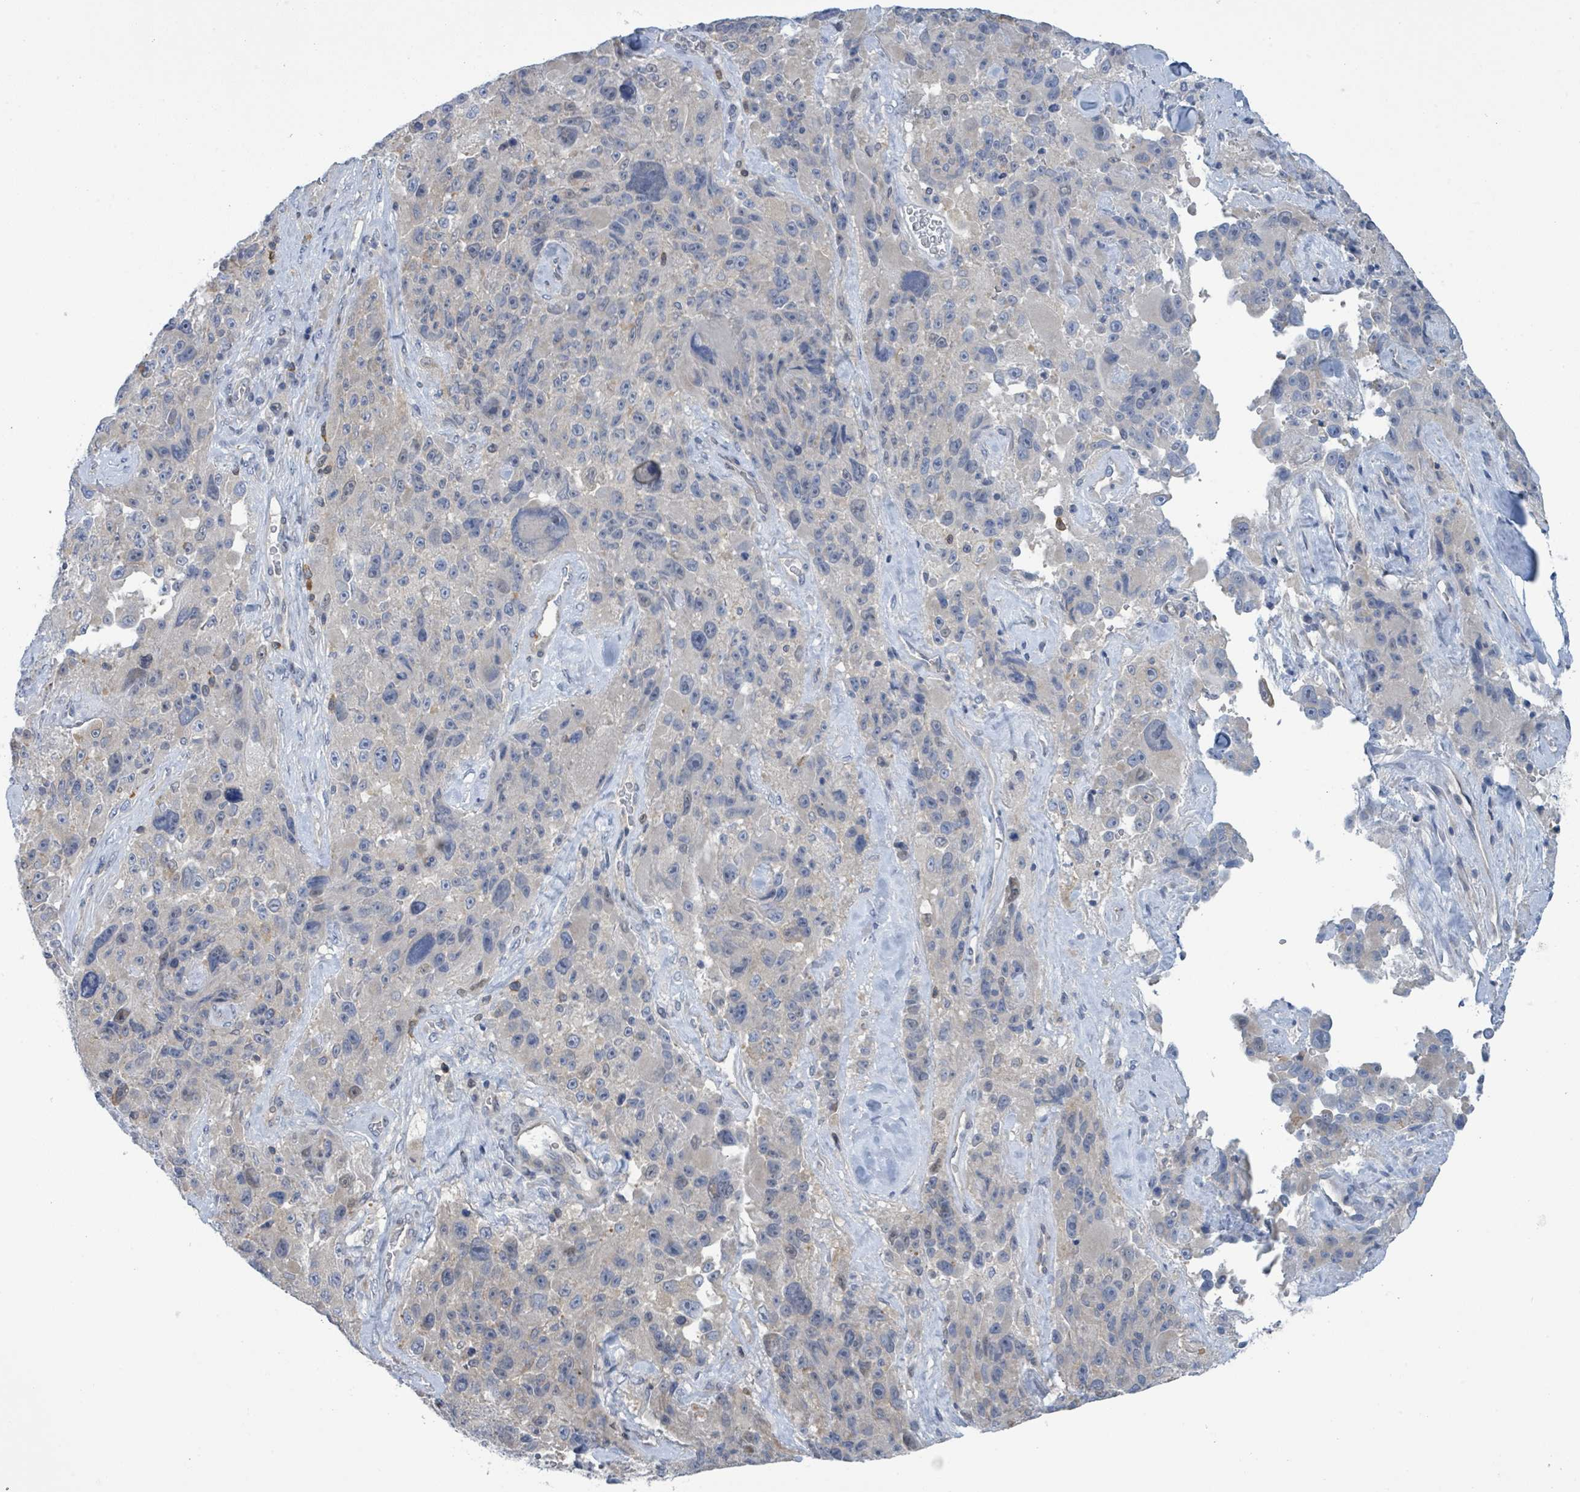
{"staining": {"intensity": "negative", "quantity": "none", "location": "none"}, "tissue": "melanoma", "cell_type": "Tumor cells", "image_type": "cancer", "snomed": [{"axis": "morphology", "description": "Malignant melanoma, Metastatic site"}, {"axis": "topography", "description": "Lymph node"}], "caption": "IHC image of neoplastic tissue: melanoma stained with DAB (3,3'-diaminobenzidine) exhibits no significant protein expression in tumor cells.", "gene": "DGKZ", "patient": {"sex": "male", "age": 62}}